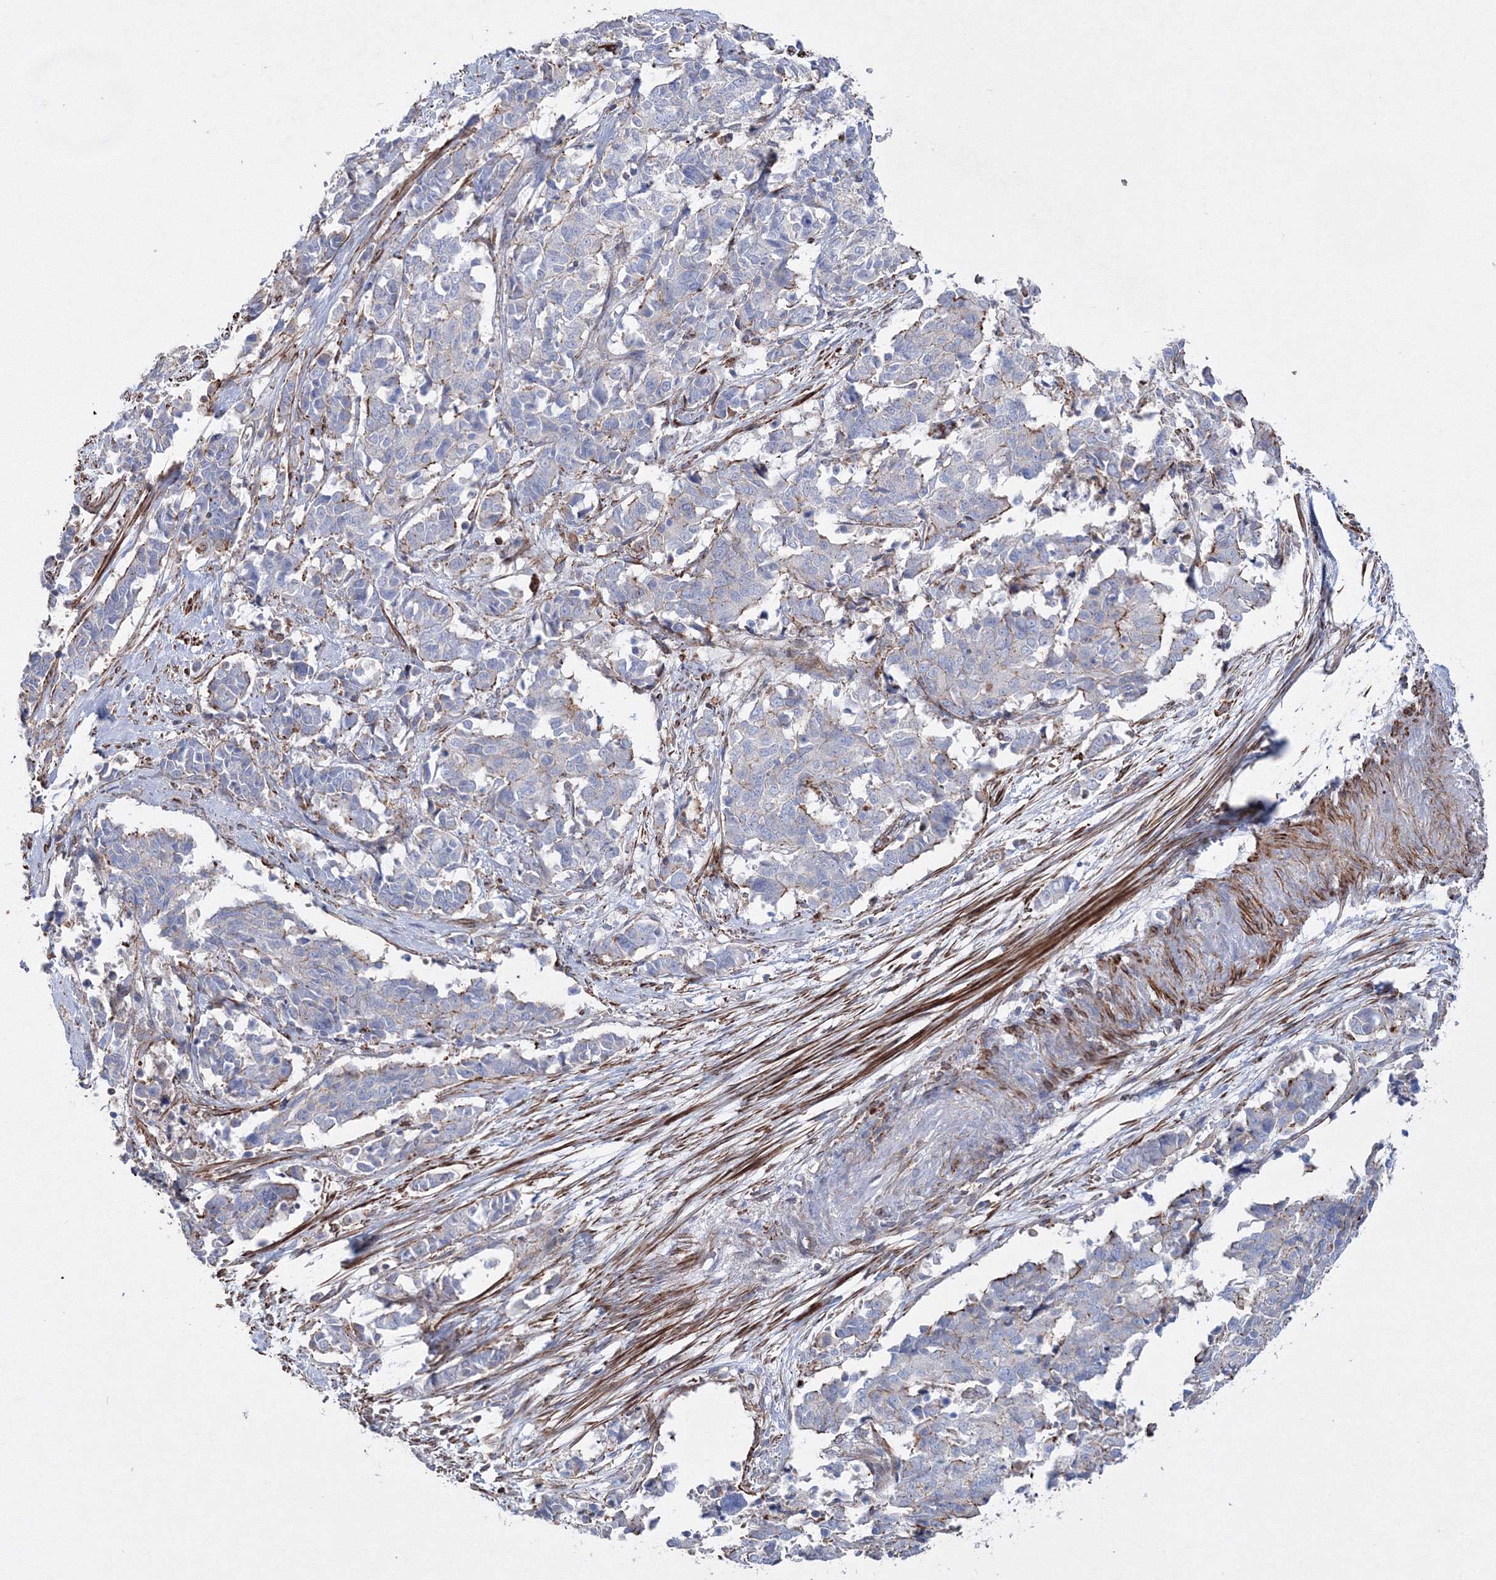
{"staining": {"intensity": "negative", "quantity": "none", "location": "none"}, "tissue": "cervical cancer", "cell_type": "Tumor cells", "image_type": "cancer", "snomed": [{"axis": "morphology", "description": "Normal tissue, NOS"}, {"axis": "morphology", "description": "Squamous cell carcinoma, NOS"}, {"axis": "topography", "description": "Cervix"}], "caption": "A micrograph of human cervical cancer is negative for staining in tumor cells.", "gene": "GPR82", "patient": {"sex": "female", "age": 35}}